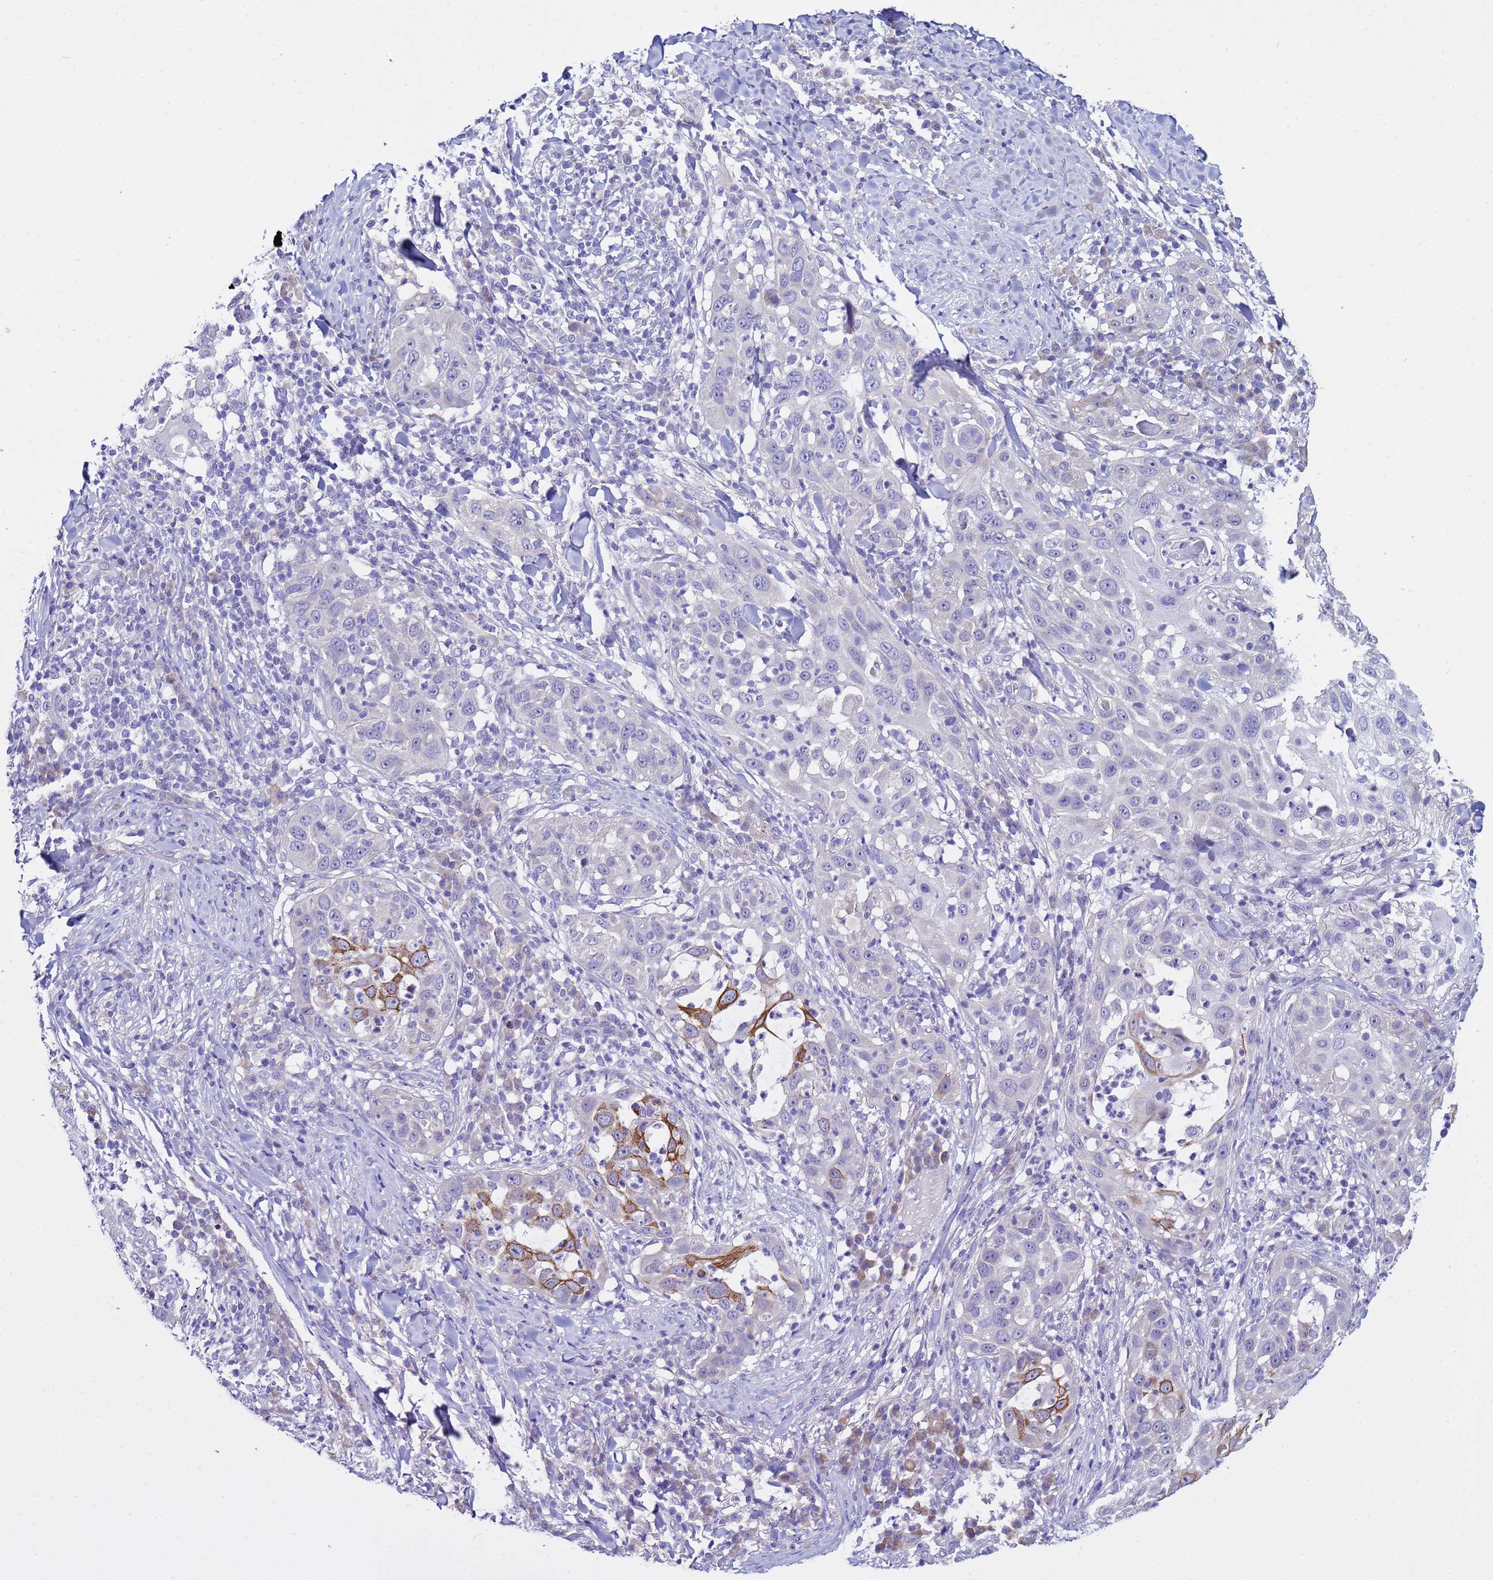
{"staining": {"intensity": "moderate", "quantity": "<25%", "location": "cytoplasmic/membranous"}, "tissue": "skin cancer", "cell_type": "Tumor cells", "image_type": "cancer", "snomed": [{"axis": "morphology", "description": "Squamous cell carcinoma, NOS"}, {"axis": "topography", "description": "Skin"}], "caption": "Protein expression analysis of skin cancer demonstrates moderate cytoplasmic/membranous staining in about <25% of tumor cells.", "gene": "IGSF11", "patient": {"sex": "female", "age": 44}}